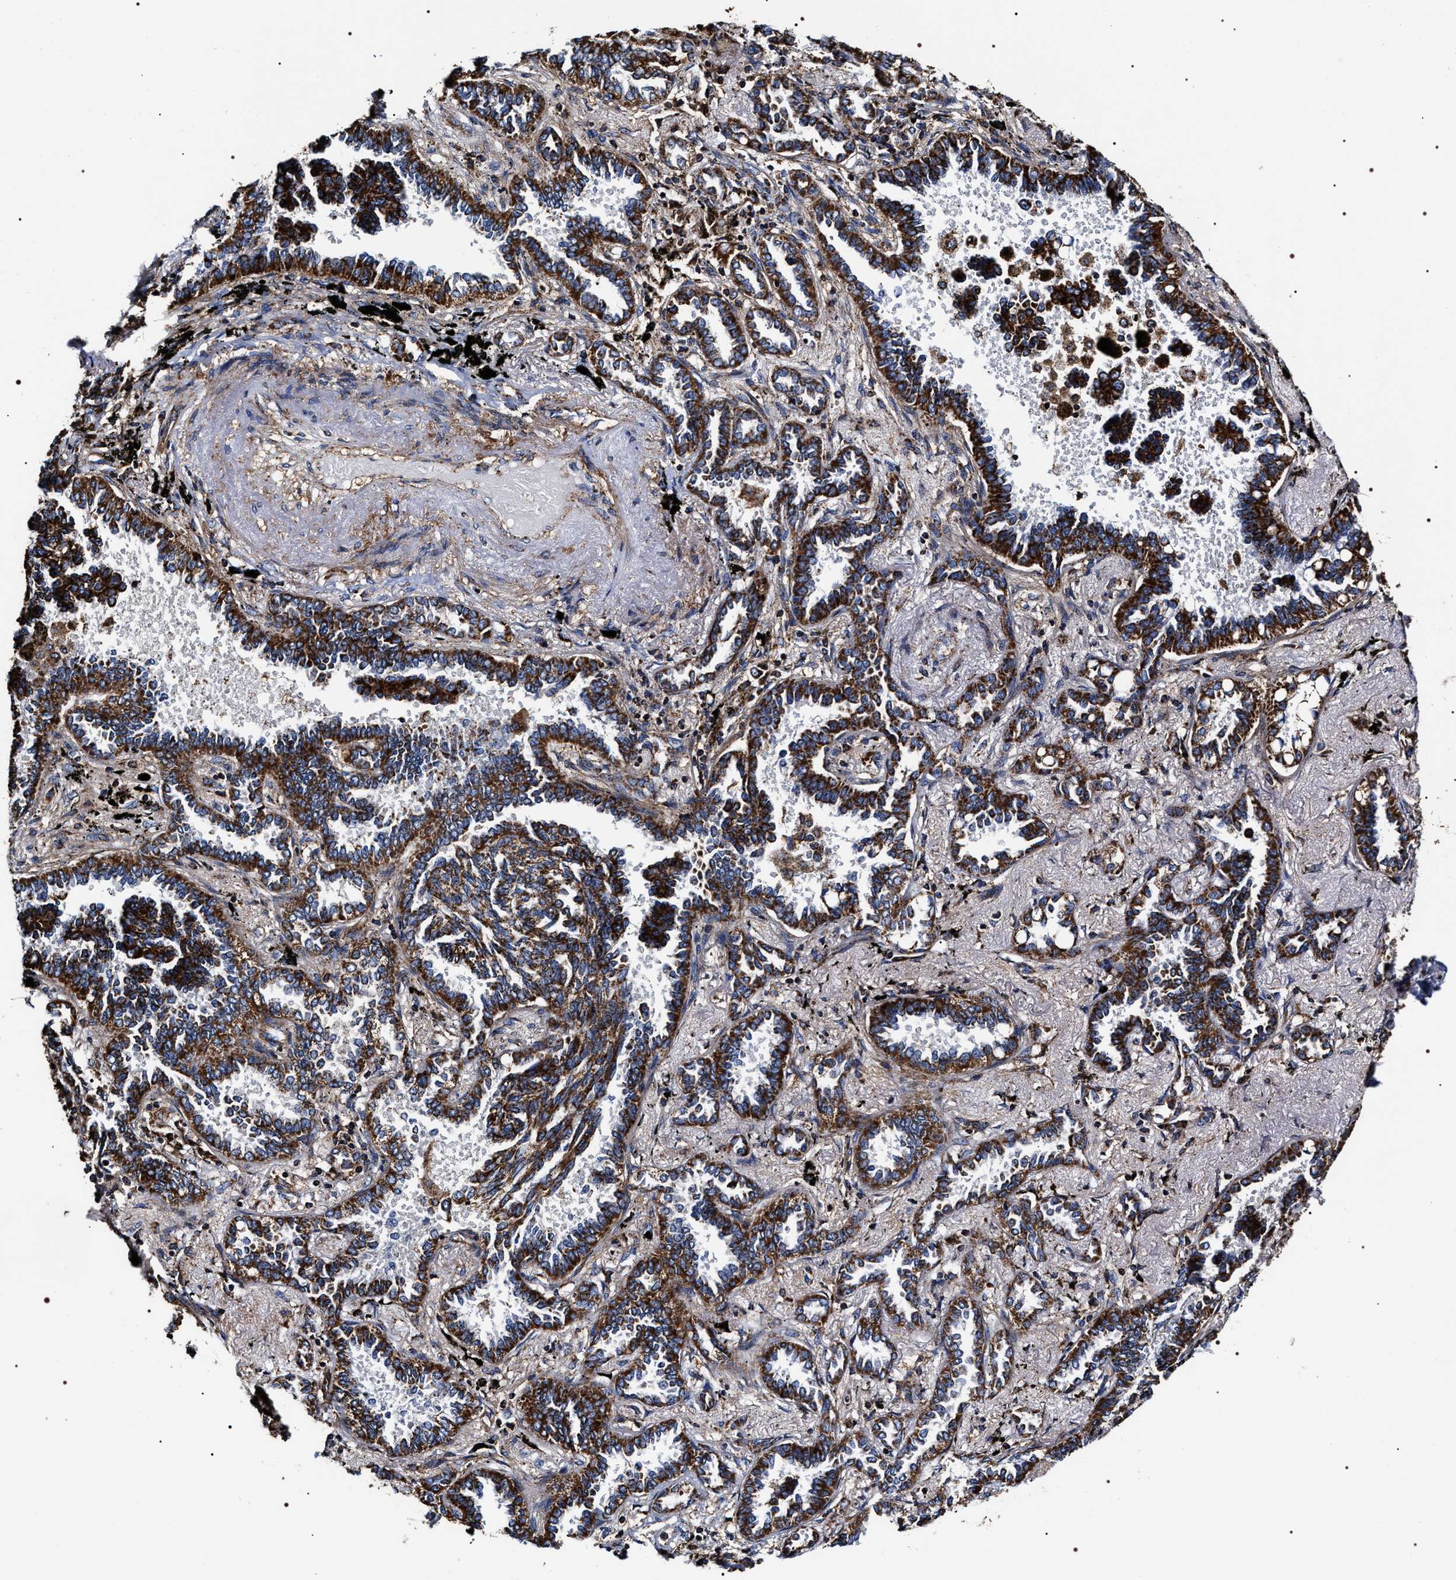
{"staining": {"intensity": "strong", "quantity": ">75%", "location": "cytoplasmic/membranous"}, "tissue": "lung cancer", "cell_type": "Tumor cells", "image_type": "cancer", "snomed": [{"axis": "morphology", "description": "Adenocarcinoma, NOS"}, {"axis": "topography", "description": "Lung"}], "caption": "Strong cytoplasmic/membranous protein expression is identified in approximately >75% of tumor cells in lung cancer. (brown staining indicates protein expression, while blue staining denotes nuclei).", "gene": "COG5", "patient": {"sex": "male", "age": 59}}